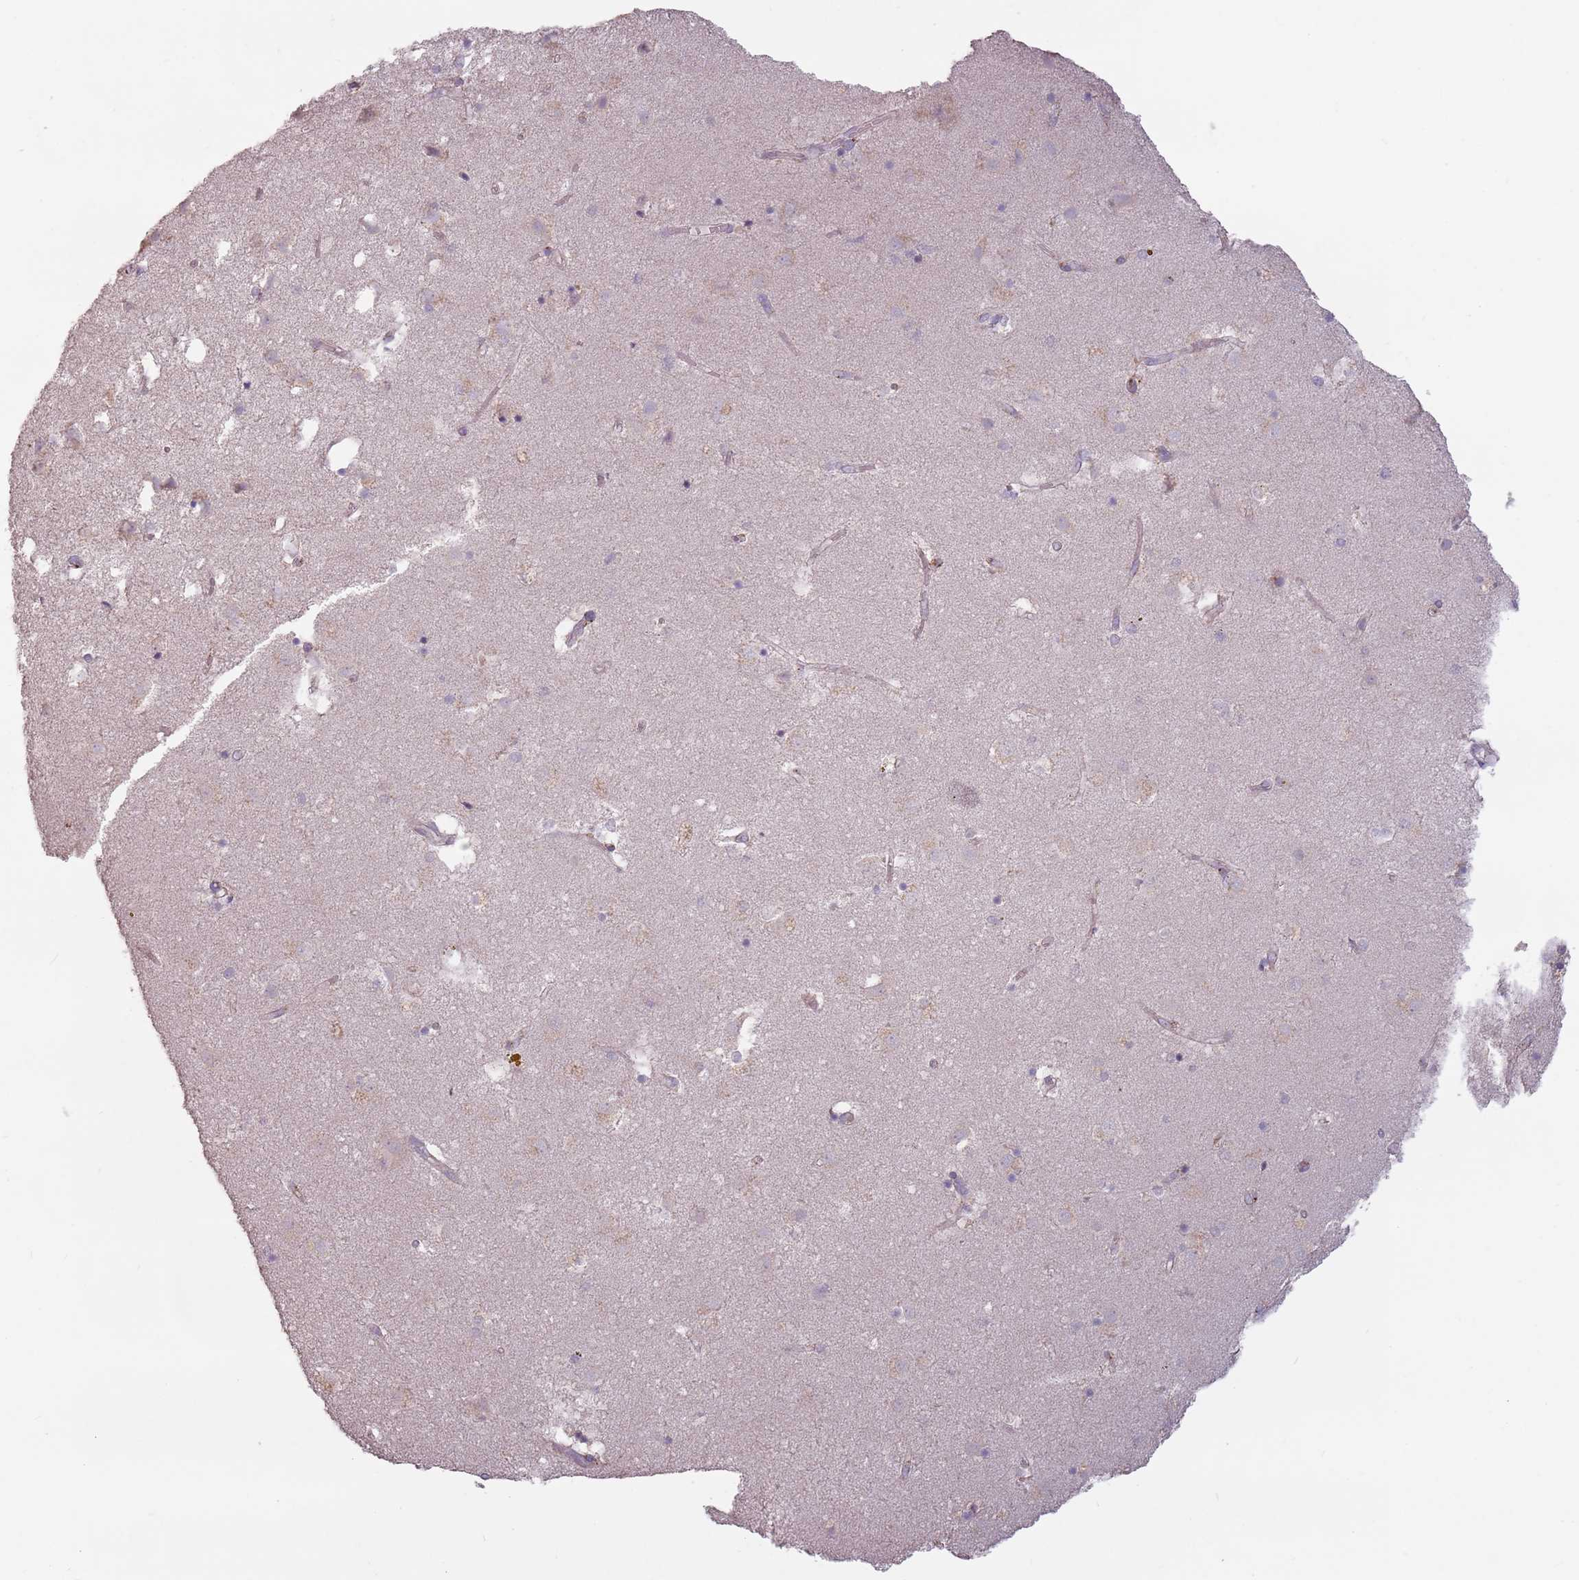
{"staining": {"intensity": "negative", "quantity": "none", "location": "none"}, "tissue": "caudate", "cell_type": "Glial cells", "image_type": "normal", "snomed": [{"axis": "morphology", "description": "Normal tissue, NOS"}, {"axis": "topography", "description": "Lateral ventricle wall"}], "caption": "Immunohistochemistry (IHC) of normal human caudate shows no expression in glial cells. (Stains: DAB (3,3'-diaminobenzidine) immunohistochemistry with hematoxylin counter stain, Microscopy: brightfield microscopy at high magnification).", "gene": "RPS9", "patient": {"sex": "male", "age": 70}}